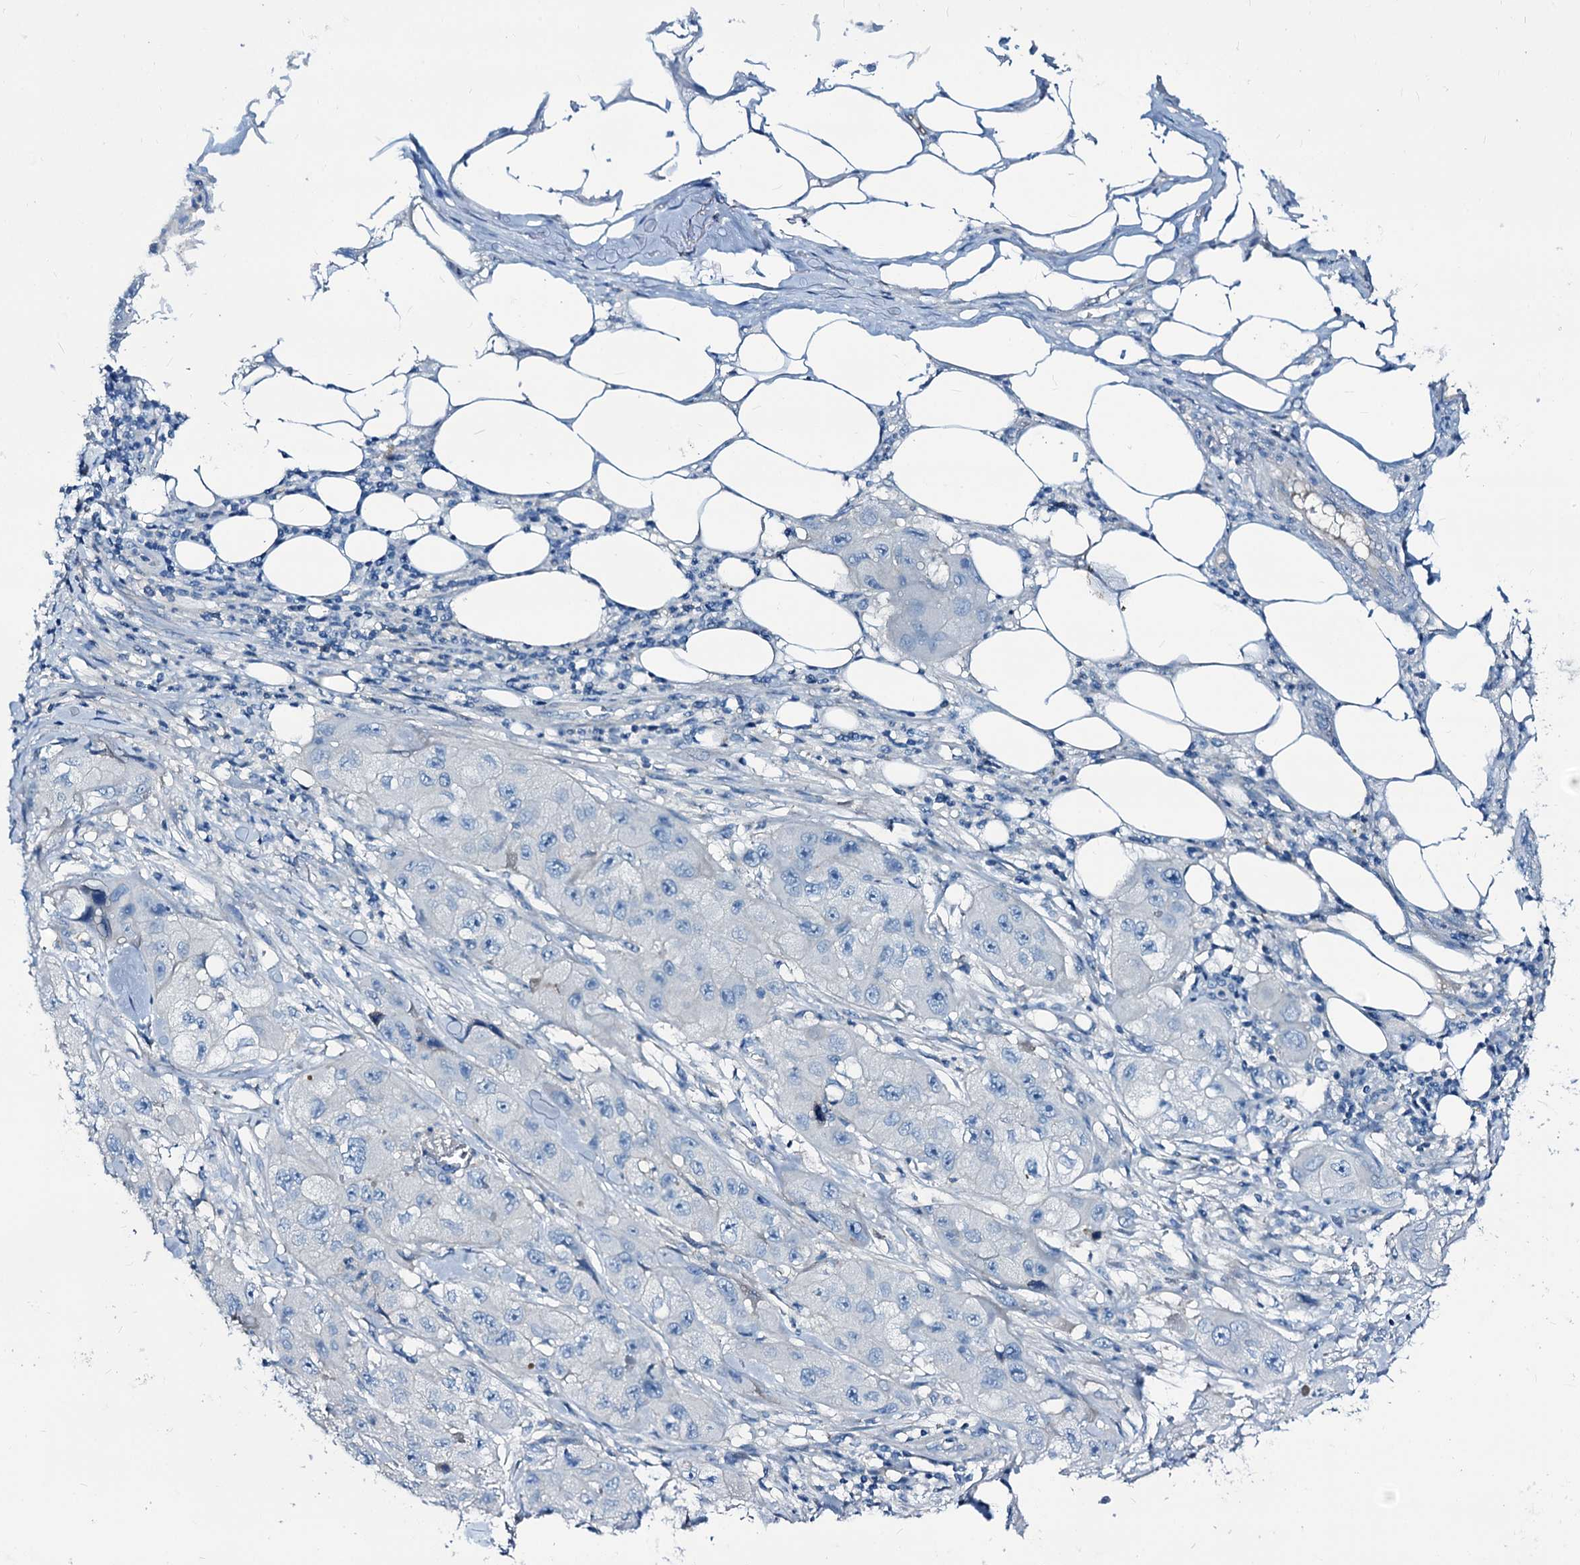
{"staining": {"intensity": "negative", "quantity": "none", "location": "none"}, "tissue": "skin cancer", "cell_type": "Tumor cells", "image_type": "cancer", "snomed": [{"axis": "morphology", "description": "Squamous cell carcinoma, NOS"}, {"axis": "topography", "description": "Skin"}, {"axis": "topography", "description": "Subcutis"}], "caption": "Immunohistochemistry micrograph of neoplastic tissue: human skin squamous cell carcinoma stained with DAB shows no significant protein staining in tumor cells.", "gene": "DYDC2", "patient": {"sex": "male", "age": 73}}